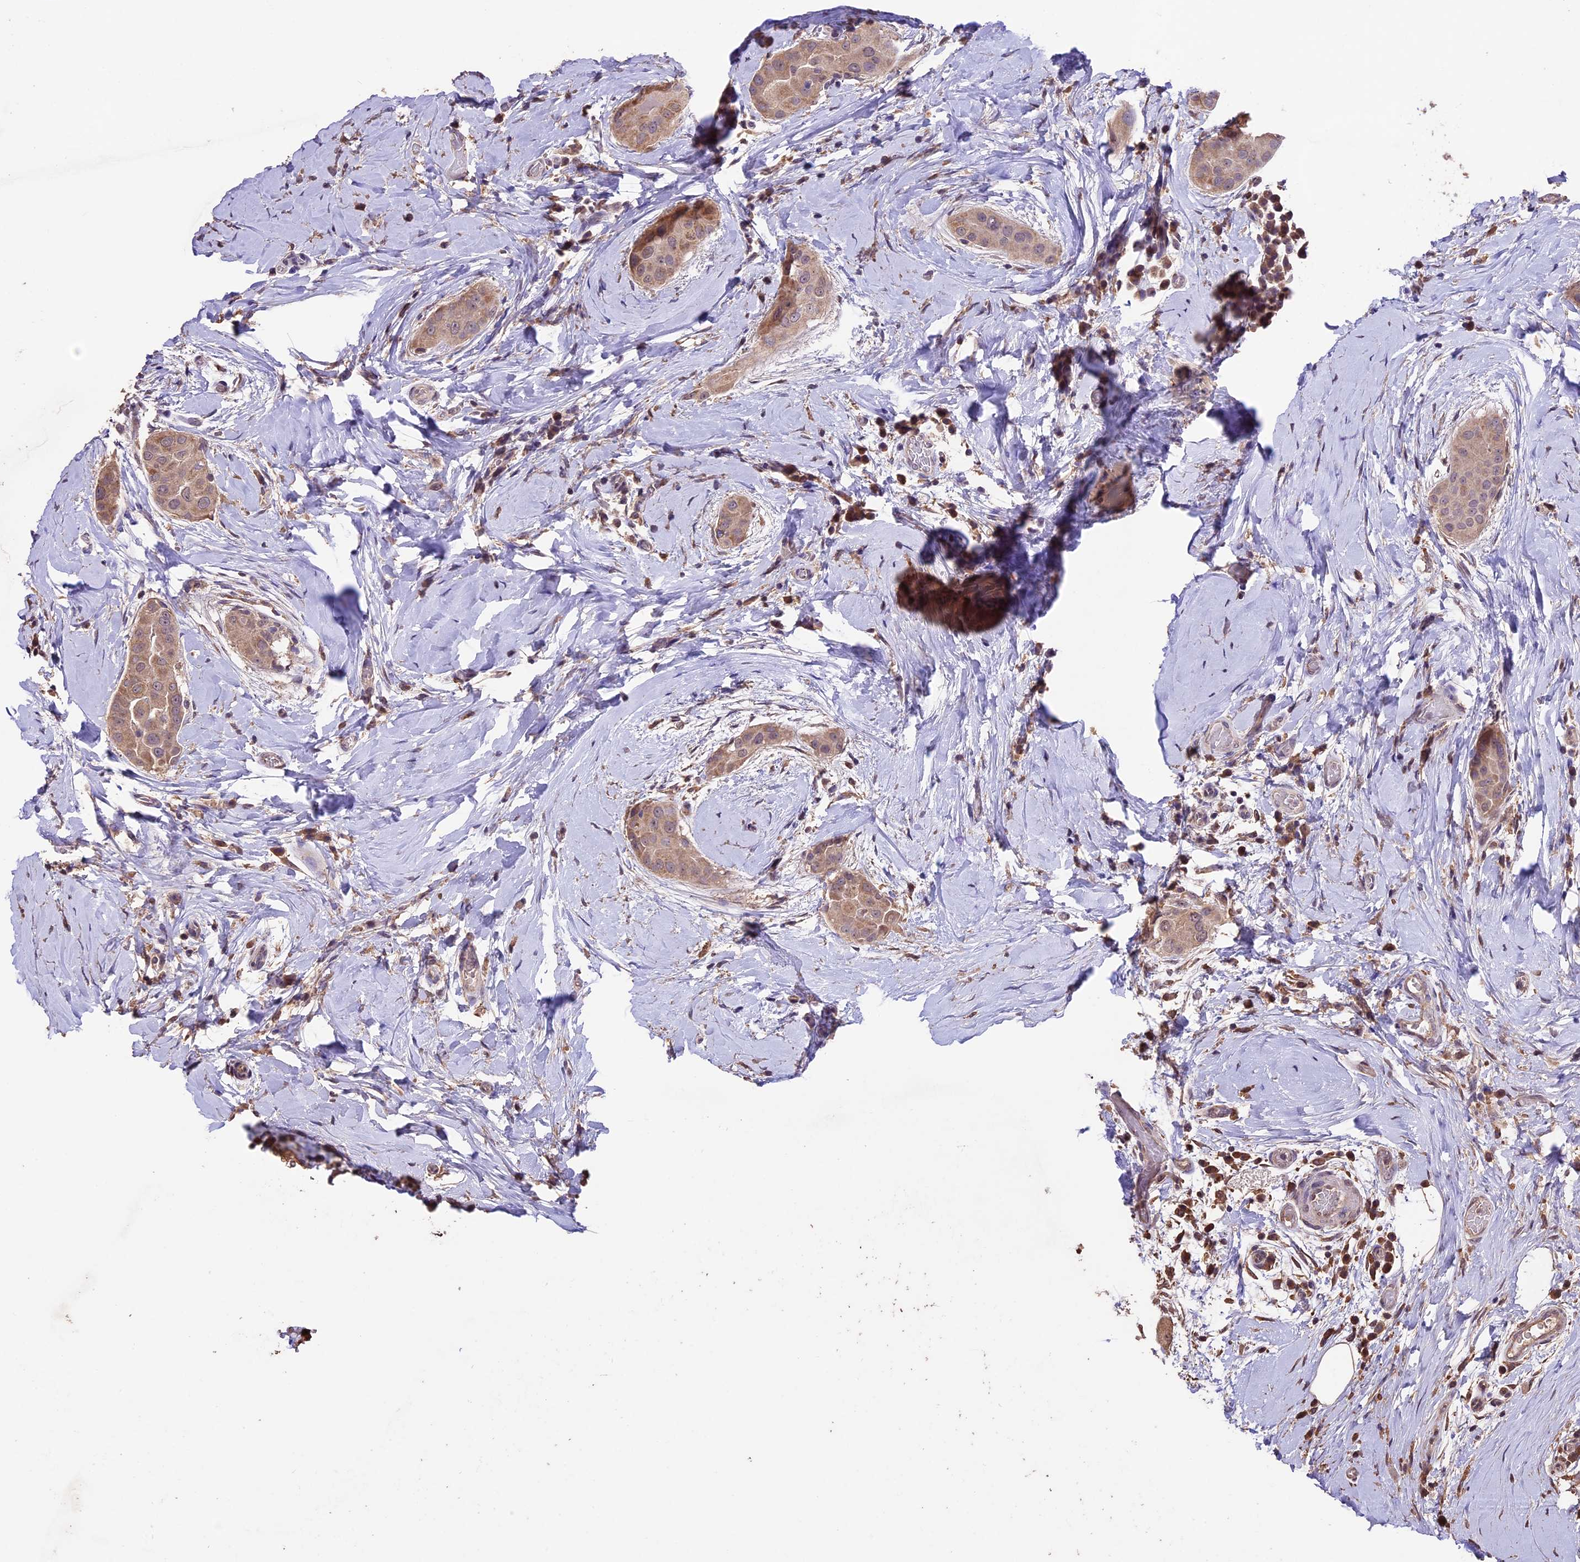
{"staining": {"intensity": "weak", "quantity": ">75%", "location": "cytoplasmic/membranous"}, "tissue": "thyroid cancer", "cell_type": "Tumor cells", "image_type": "cancer", "snomed": [{"axis": "morphology", "description": "Papillary adenocarcinoma, NOS"}, {"axis": "topography", "description": "Thyroid gland"}], "caption": "High-power microscopy captured an IHC image of thyroid cancer (papillary adenocarcinoma), revealing weak cytoplasmic/membranous staining in approximately >75% of tumor cells.", "gene": "DIS3L", "patient": {"sex": "male", "age": 33}}